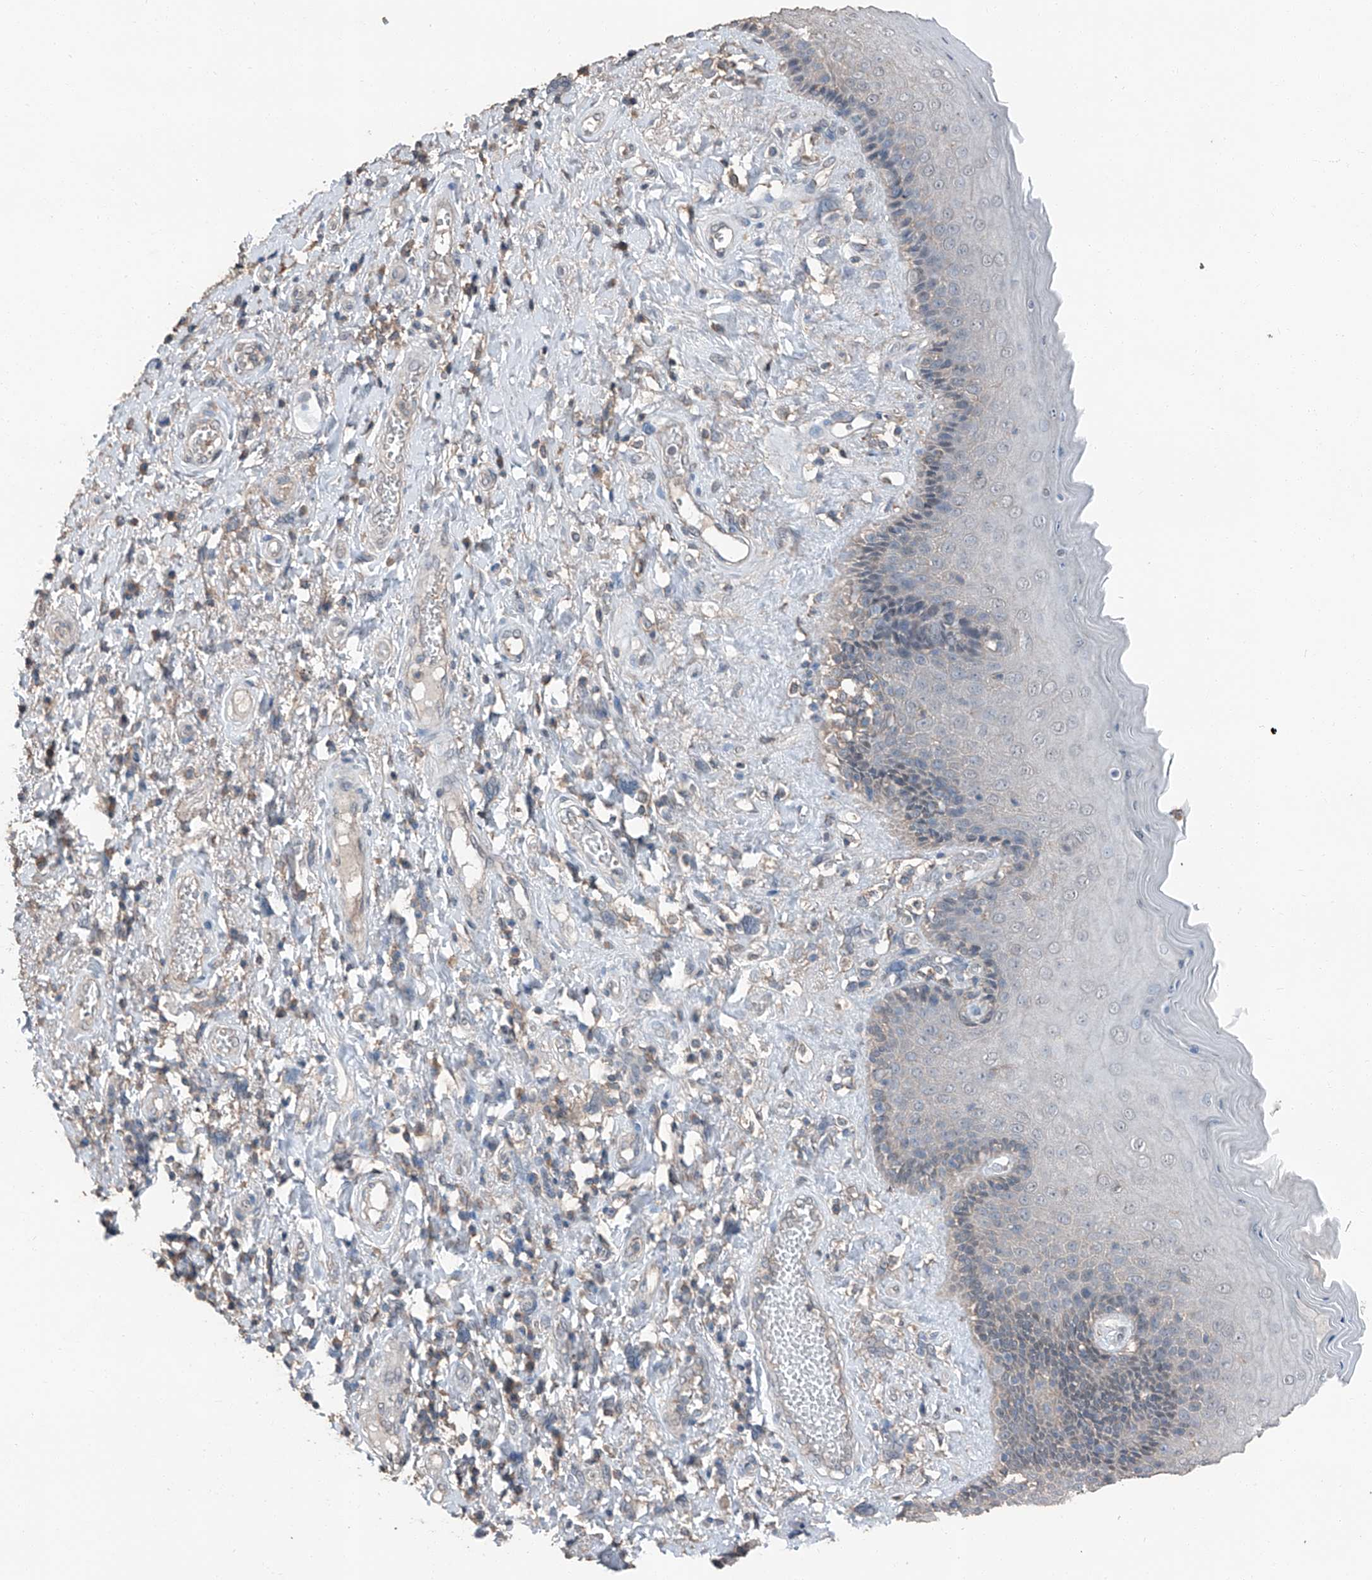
{"staining": {"intensity": "moderate", "quantity": "<25%", "location": "cytoplasmic/membranous"}, "tissue": "skin", "cell_type": "Epidermal cells", "image_type": "normal", "snomed": [{"axis": "morphology", "description": "Normal tissue, NOS"}, {"axis": "topography", "description": "Anal"}], "caption": "The immunohistochemical stain shows moderate cytoplasmic/membranous positivity in epidermal cells of normal skin. The protein is stained brown, and the nuclei are stained in blue (DAB (3,3'-diaminobenzidine) IHC with brightfield microscopy, high magnification).", "gene": "MAMLD1", "patient": {"sex": "male", "age": 69}}